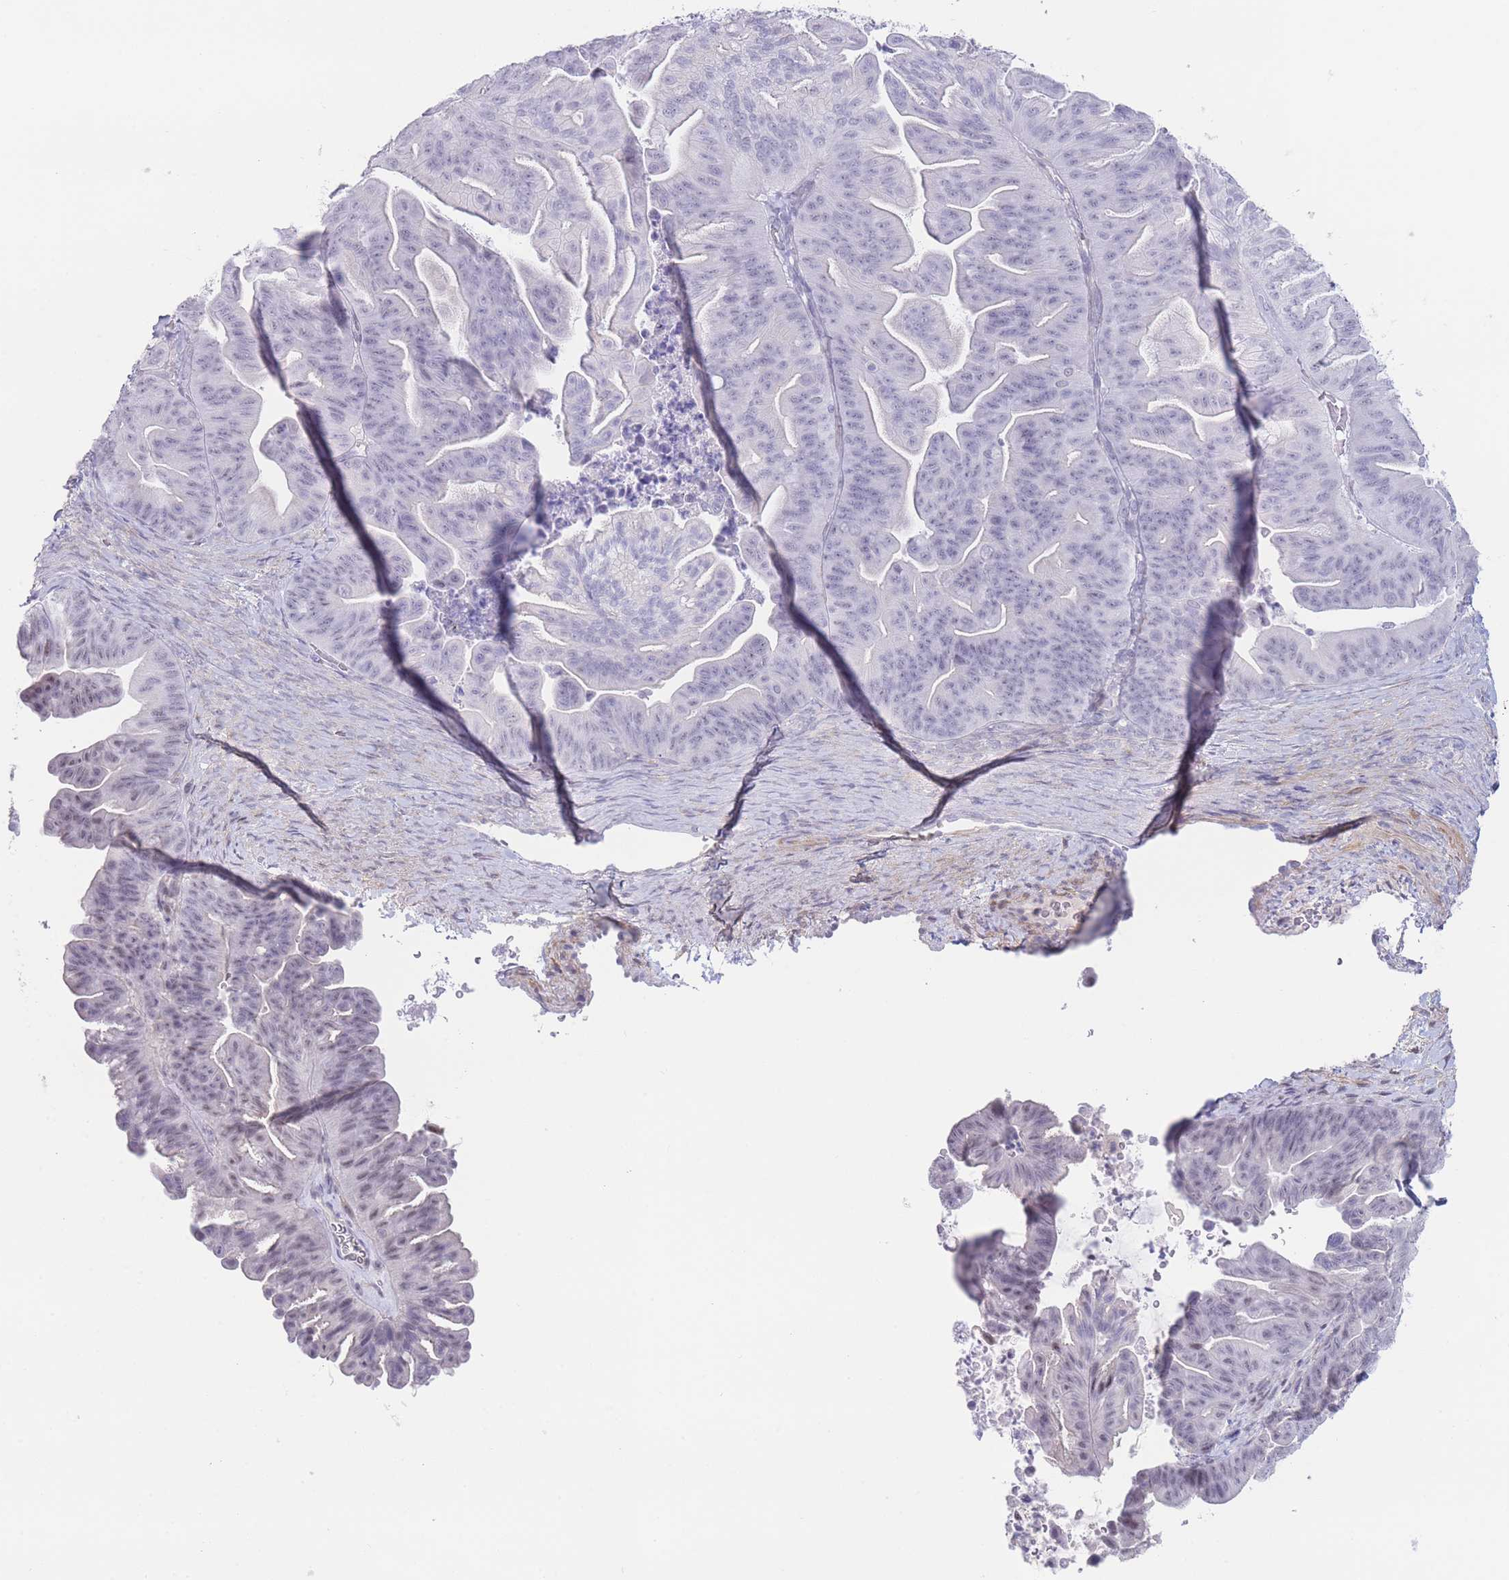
{"staining": {"intensity": "negative", "quantity": "none", "location": "none"}, "tissue": "ovarian cancer", "cell_type": "Tumor cells", "image_type": "cancer", "snomed": [{"axis": "morphology", "description": "Cystadenocarcinoma, mucinous, NOS"}, {"axis": "topography", "description": "Ovary"}], "caption": "There is no significant staining in tumor cells of mucinous cystadenocarcinoma (ovarian).", "gene": "ASAP3", "patient": {"sex": "female", "age": 67}}